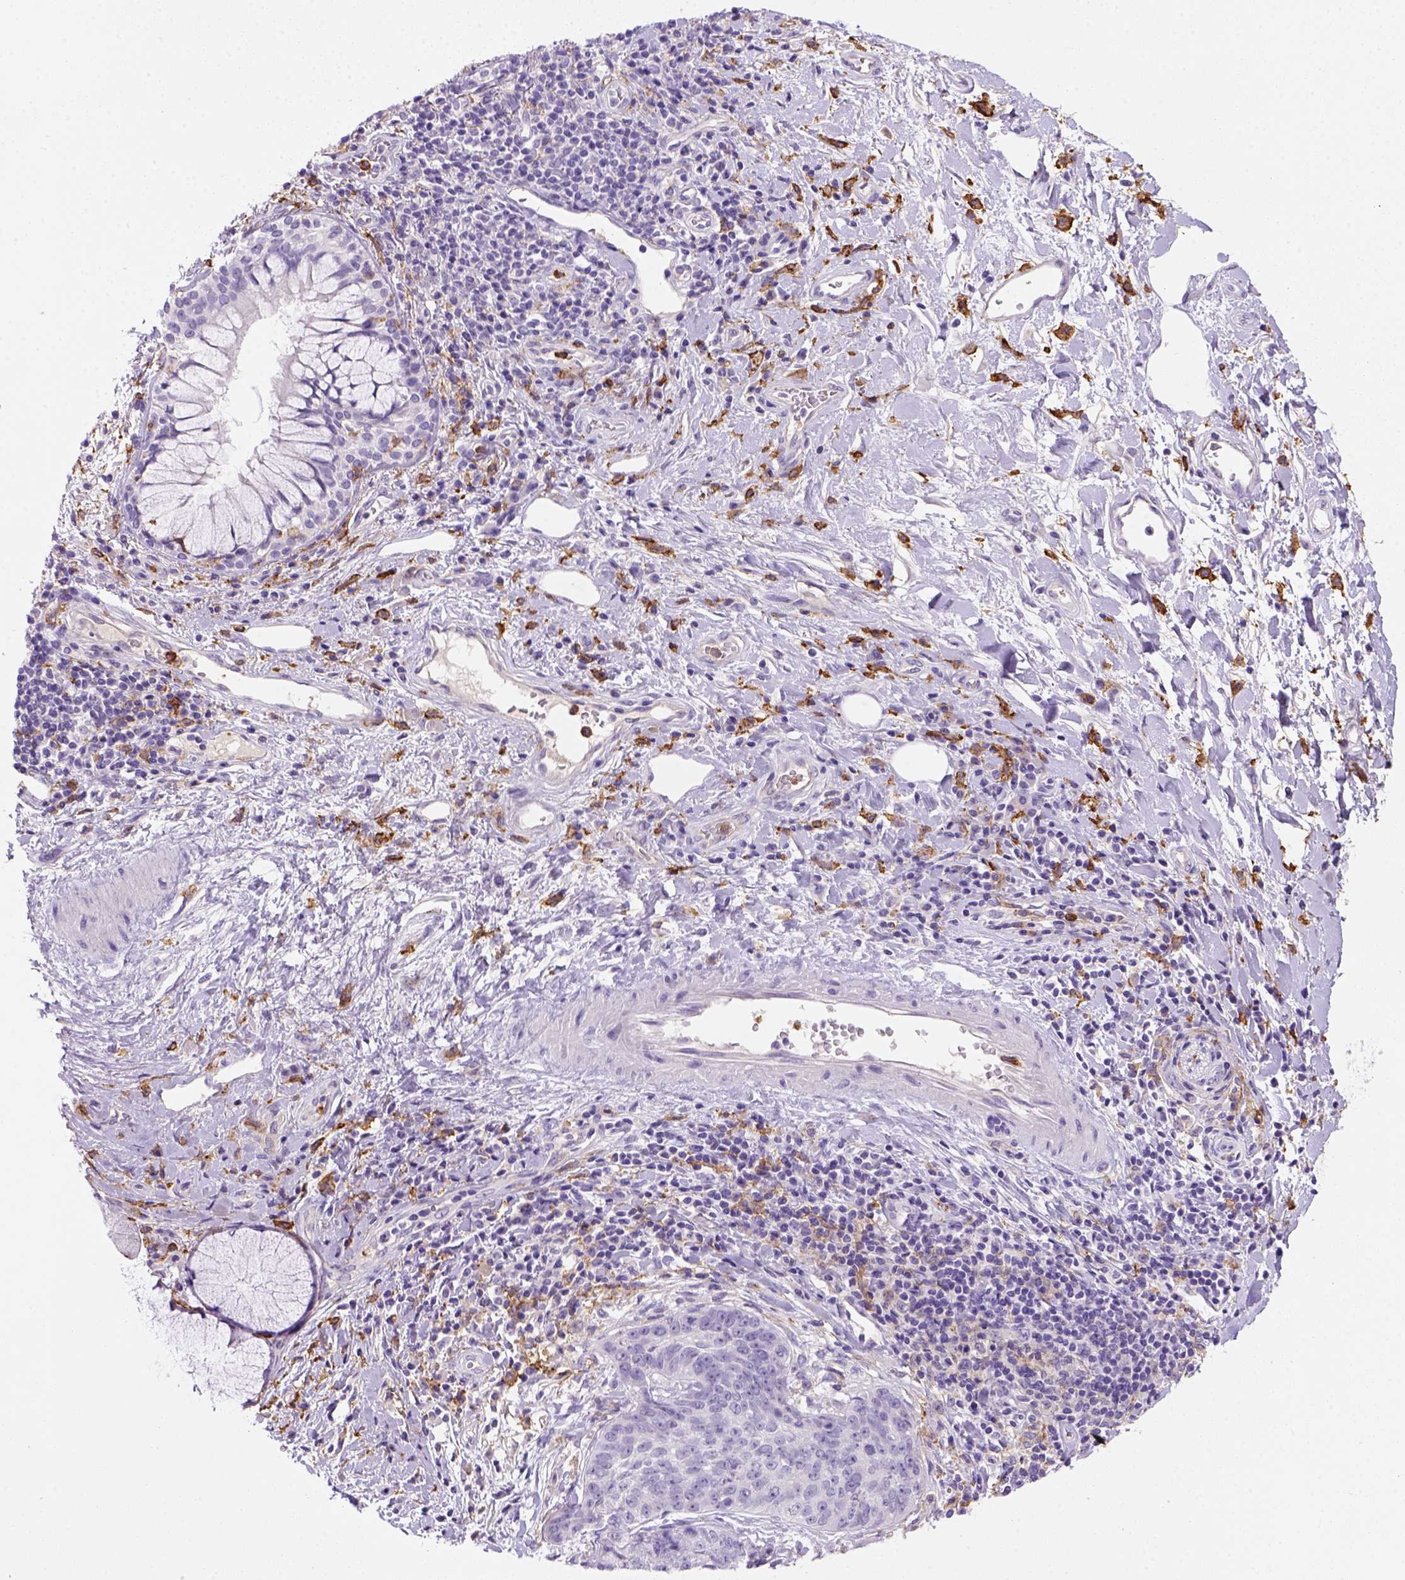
{"staining": {"intensity": "negative", "quantity": "none", "location": "none"}, "tissue": "lung cancer", "cell_type": "Tumor cells", "image_type": "cancer", "snomed": [{"axis": "morphology", "description": "Normal tissue, NOS"}, {"axis": "morphology", "description": "Squamous cell carcinoma, NOS"}, {"axis": "topography", "description": "Bronchus"}, {"axis": "topography", "description": "Lung"}], "caption": "The IHC micrograph has no significant staining in tumor cells of lung cancer tissue.", "gene": "CD14", "patient": {"sex": "male", "age": 64}}